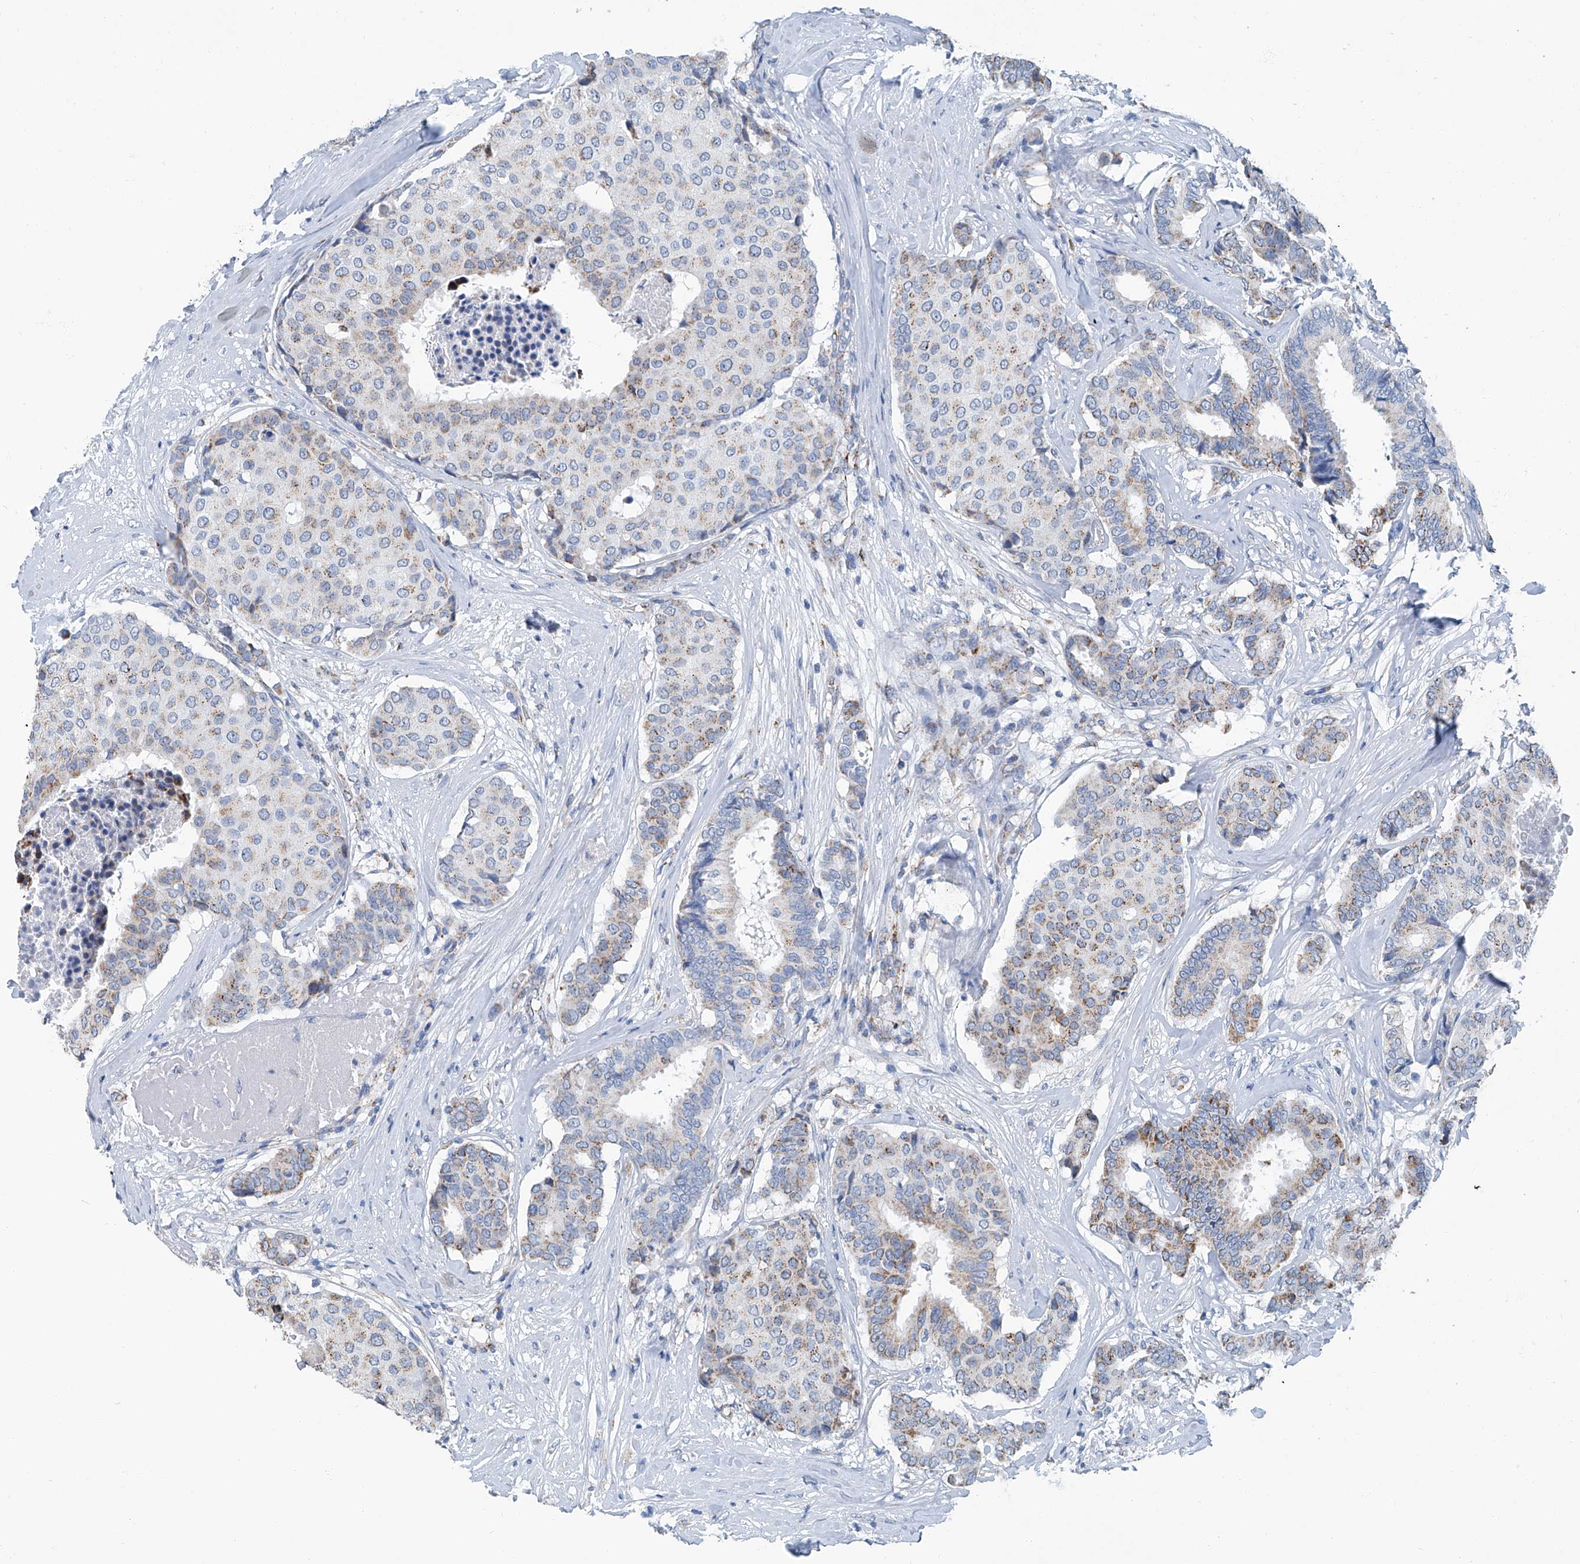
{"staining": {"intensity": "moderate", "quantity": "<25%", "location": "cytoplasmic/membranous"}, "tissue": "breast cancer", "cell_type": "Tumor cells", "image_type": "cancer", "snomed": [{"axis": "morphology", "description": "Duct carcinoma"}, {"axis": "topography", "description": "Breast"}], "caption": "Tumor cells reveal low levels of moderate cytoplasmic/membranous expression in approximately <25% of cells in breast cancer (infiltrating ductal carcinoma).", "gene": "MT-ND1", "patient": {"sex": "female", "age": 75}}